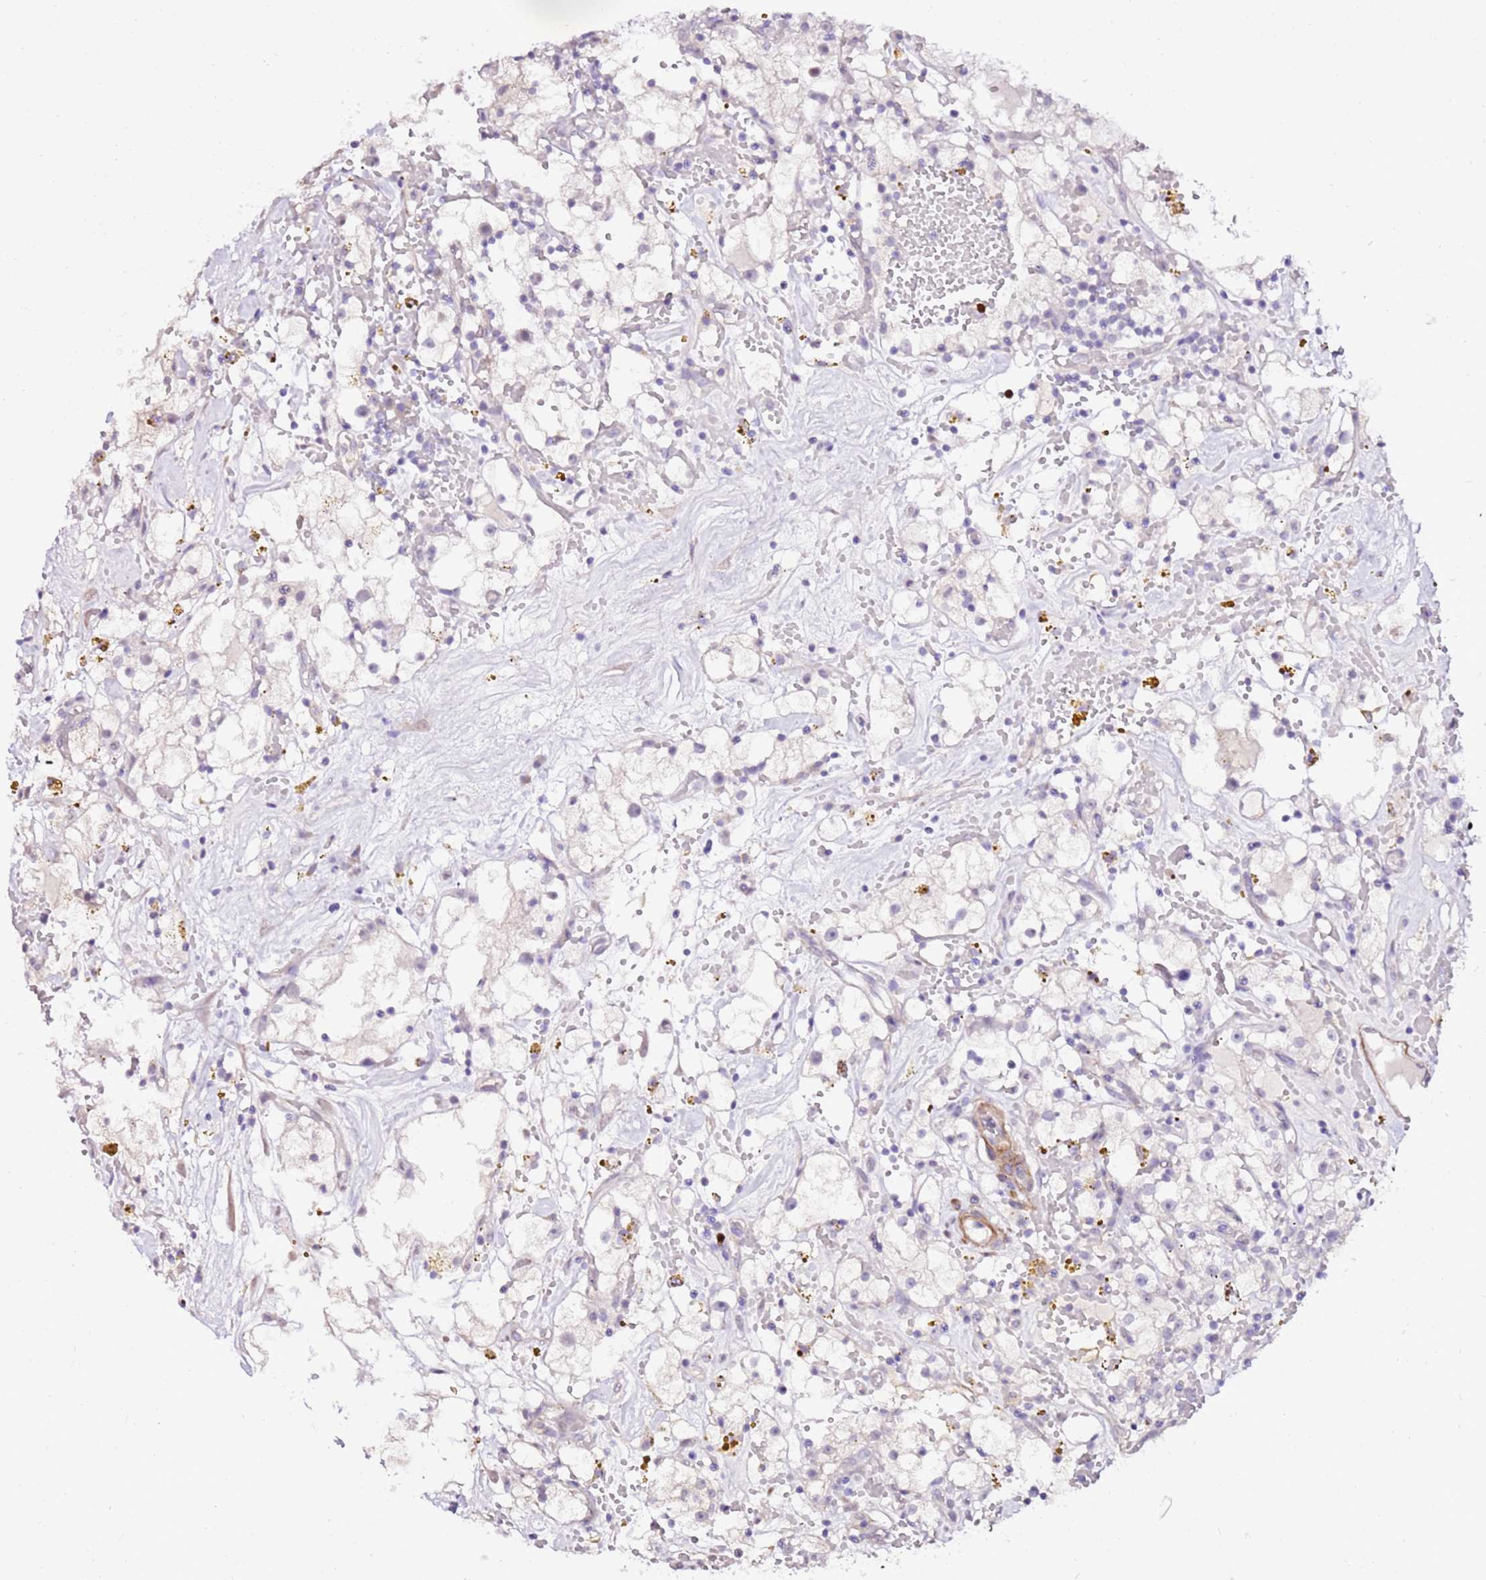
{"staining": {"intensity": "negative", "quantity": "none", "location": "none"}, "tissue": "renal cancer", "cell_type": "Tumor cells", "image_type": "cancer", "snomed": [{"axis": "morphology", "description": "Adenocarcinoma, NOS"}, {"axis": "topography", "description": "Kidney"}], "caption": "Renal cancer was stained to show a protein in brown. There is no significant positivity in tumor cells. Brightfield microscopy of immunohistochemistry (IHC) stained with DAB (brown) and hematoxylin (blue), captured at high magnification.", "gene": "ART5", "patient": {"sex": "male", "age": 56}}